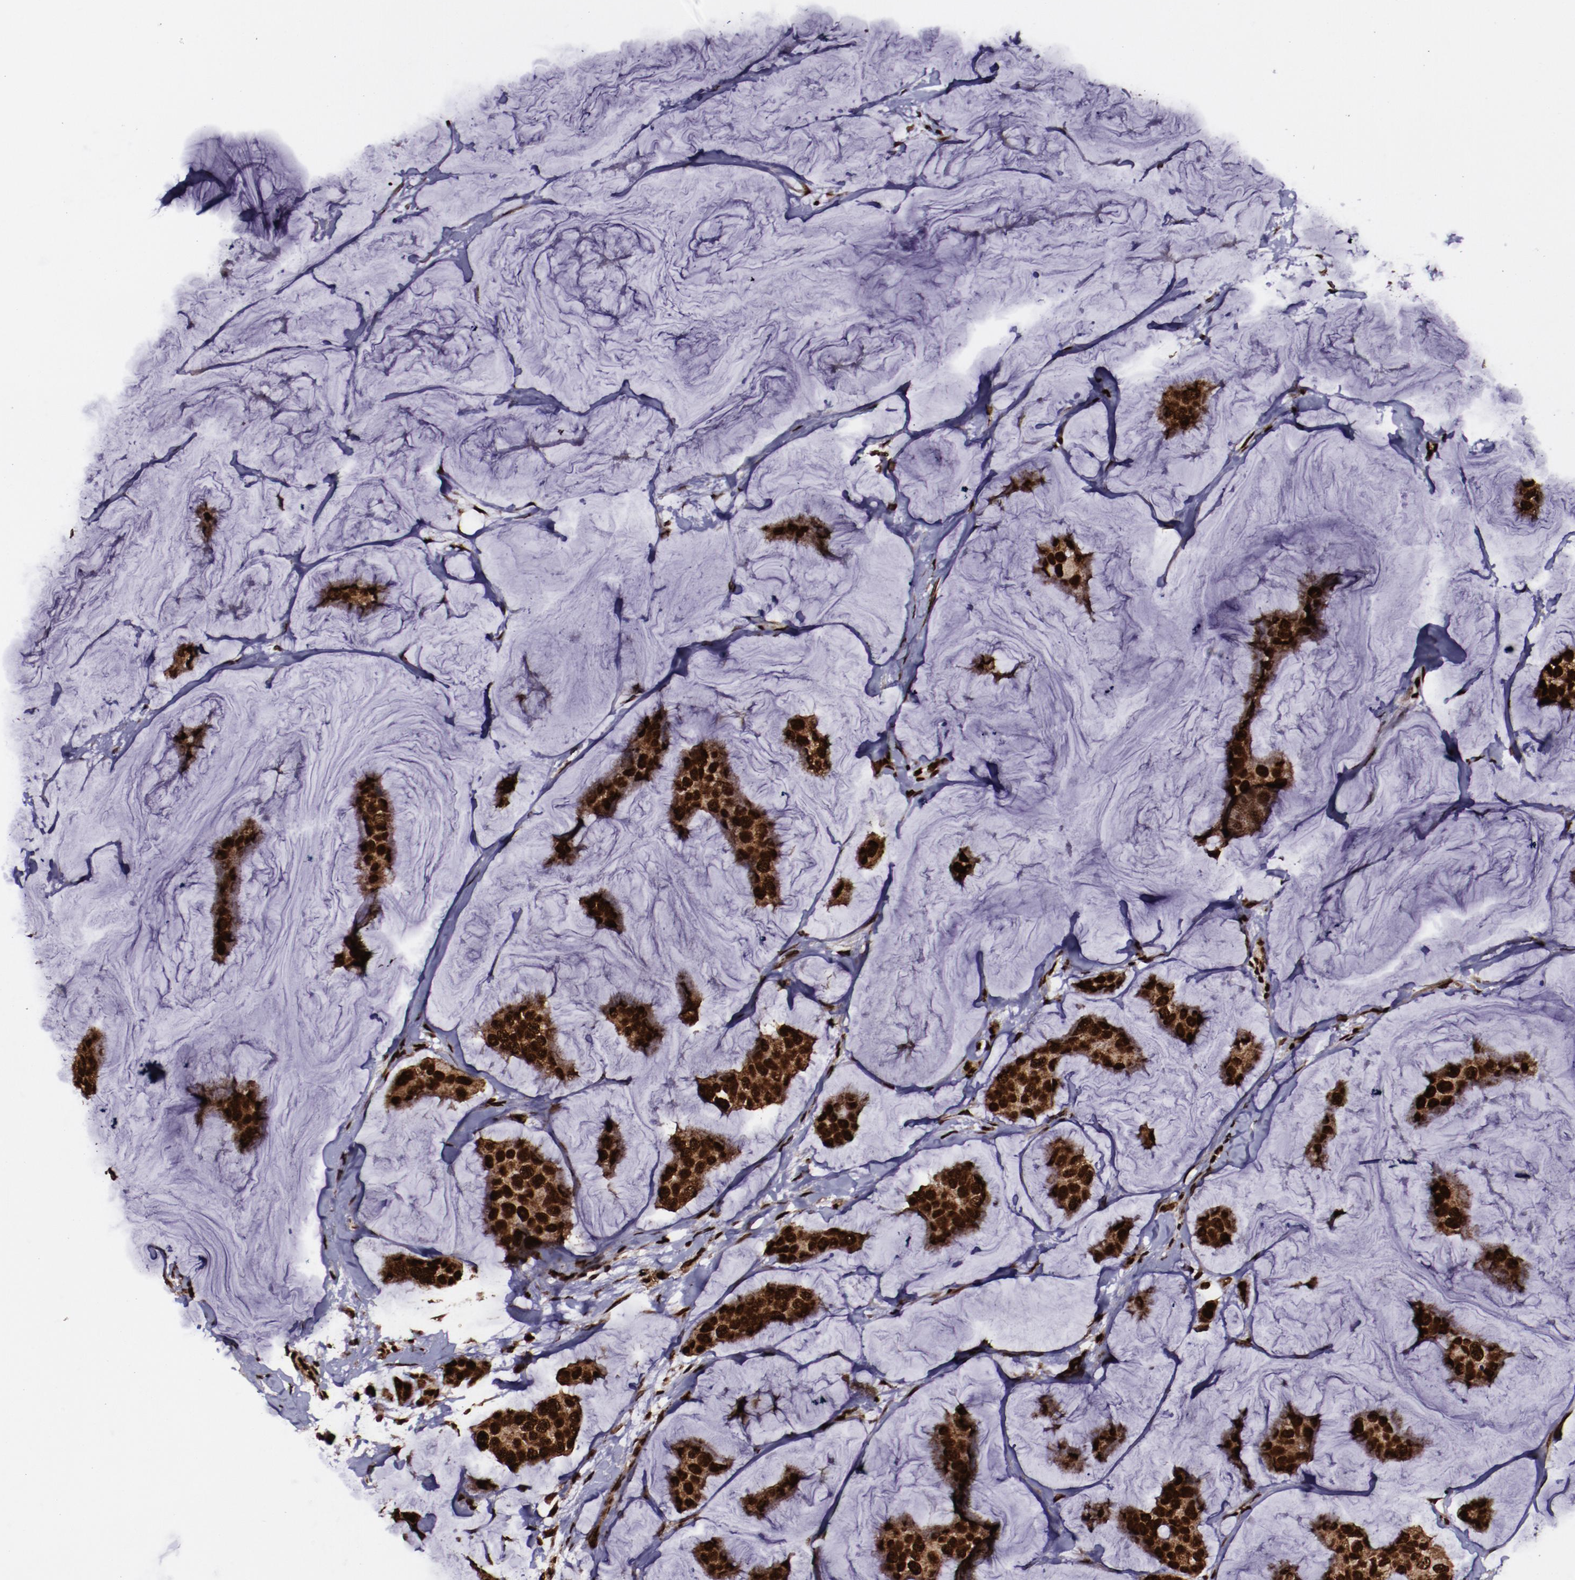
{"staining": {"intensity": "strong", "quantity": ">75%", "location": "cytoplasmic/membranous,nuclear"}, "tissue": "breast cancer", "cell_type": "Tumor cells", "image_type": "cancer", "snomed": [{"axis": "morphology", "description": "Normal tissue, NOS"}, {"axis": "morphology", "description": "Duct carcinoma"}, {"axis": "topography", "description": "Breast"}], "caption": "DAB immunohistochemical staining of human breast cancer (intraductal carcinoma) reveals strong cytoplasmic/membranous and nuclear protein staining in about >75% of tumor cells. Using DAB (3,3'-diaminobenzidine) (brown) and hematoxylin (blue) stains, captured at high magnification using brightfield microscopy.", "gene": "SNW1", "patient": {"sex": "female", "age": 50}}